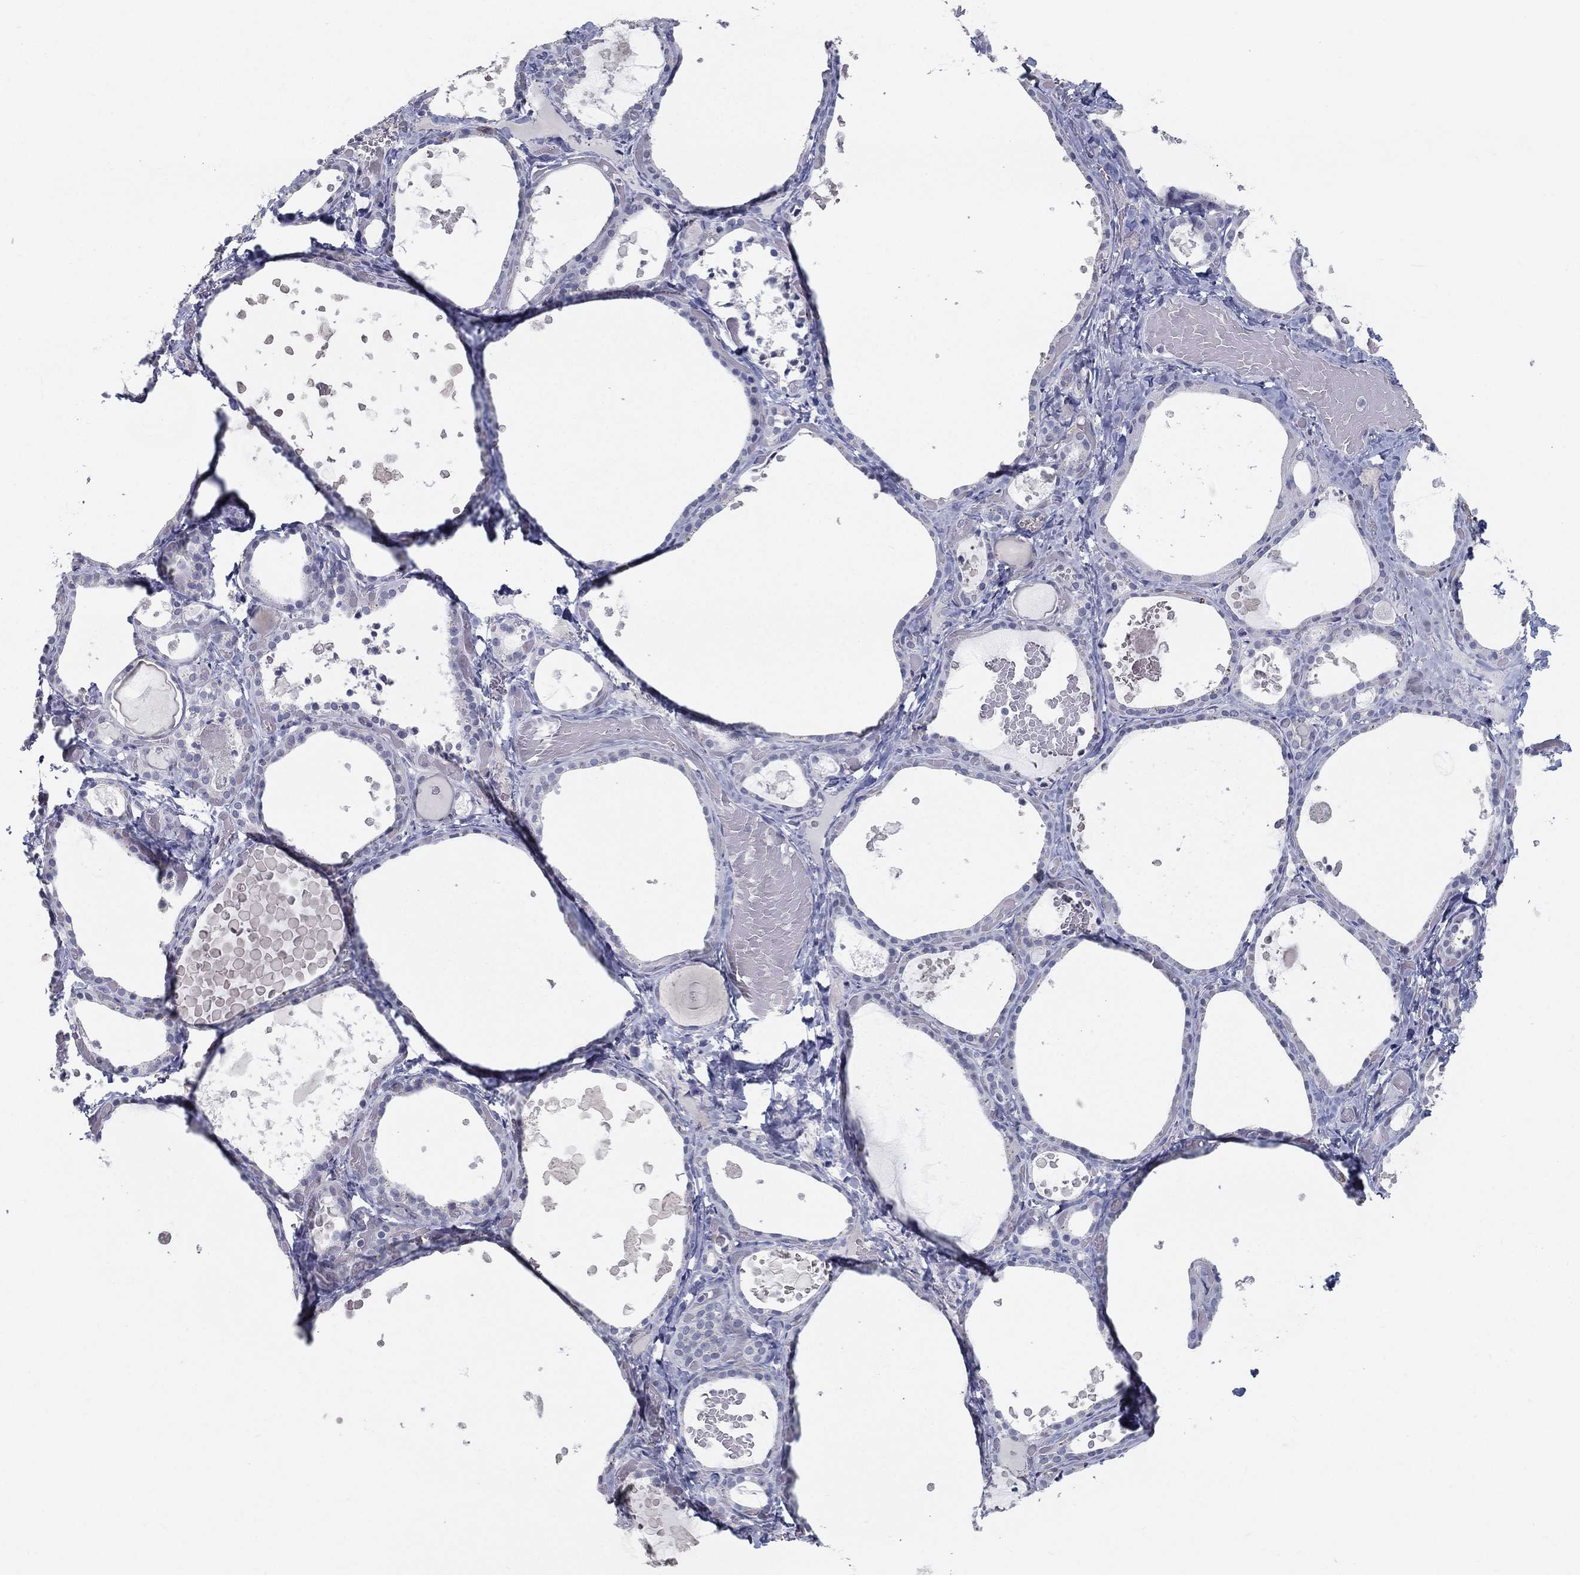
{"staining": {"intensity": "negative", "quantity": "none", "location": "none"}, "tissue": "thyroid gland", "cell_type": "Glandular cells", "image_type": "normal", "snomed": [{"axis": "morphology", "description": "Normal tissue, NOS"}, {"axis": "topography", "description": "Thyroid gland"}], "caption": "Glandular cells show no significant positivity in benign thyroid gland.", "gene": "ACE2", "patient": {"sex": "female", "age": 56}}